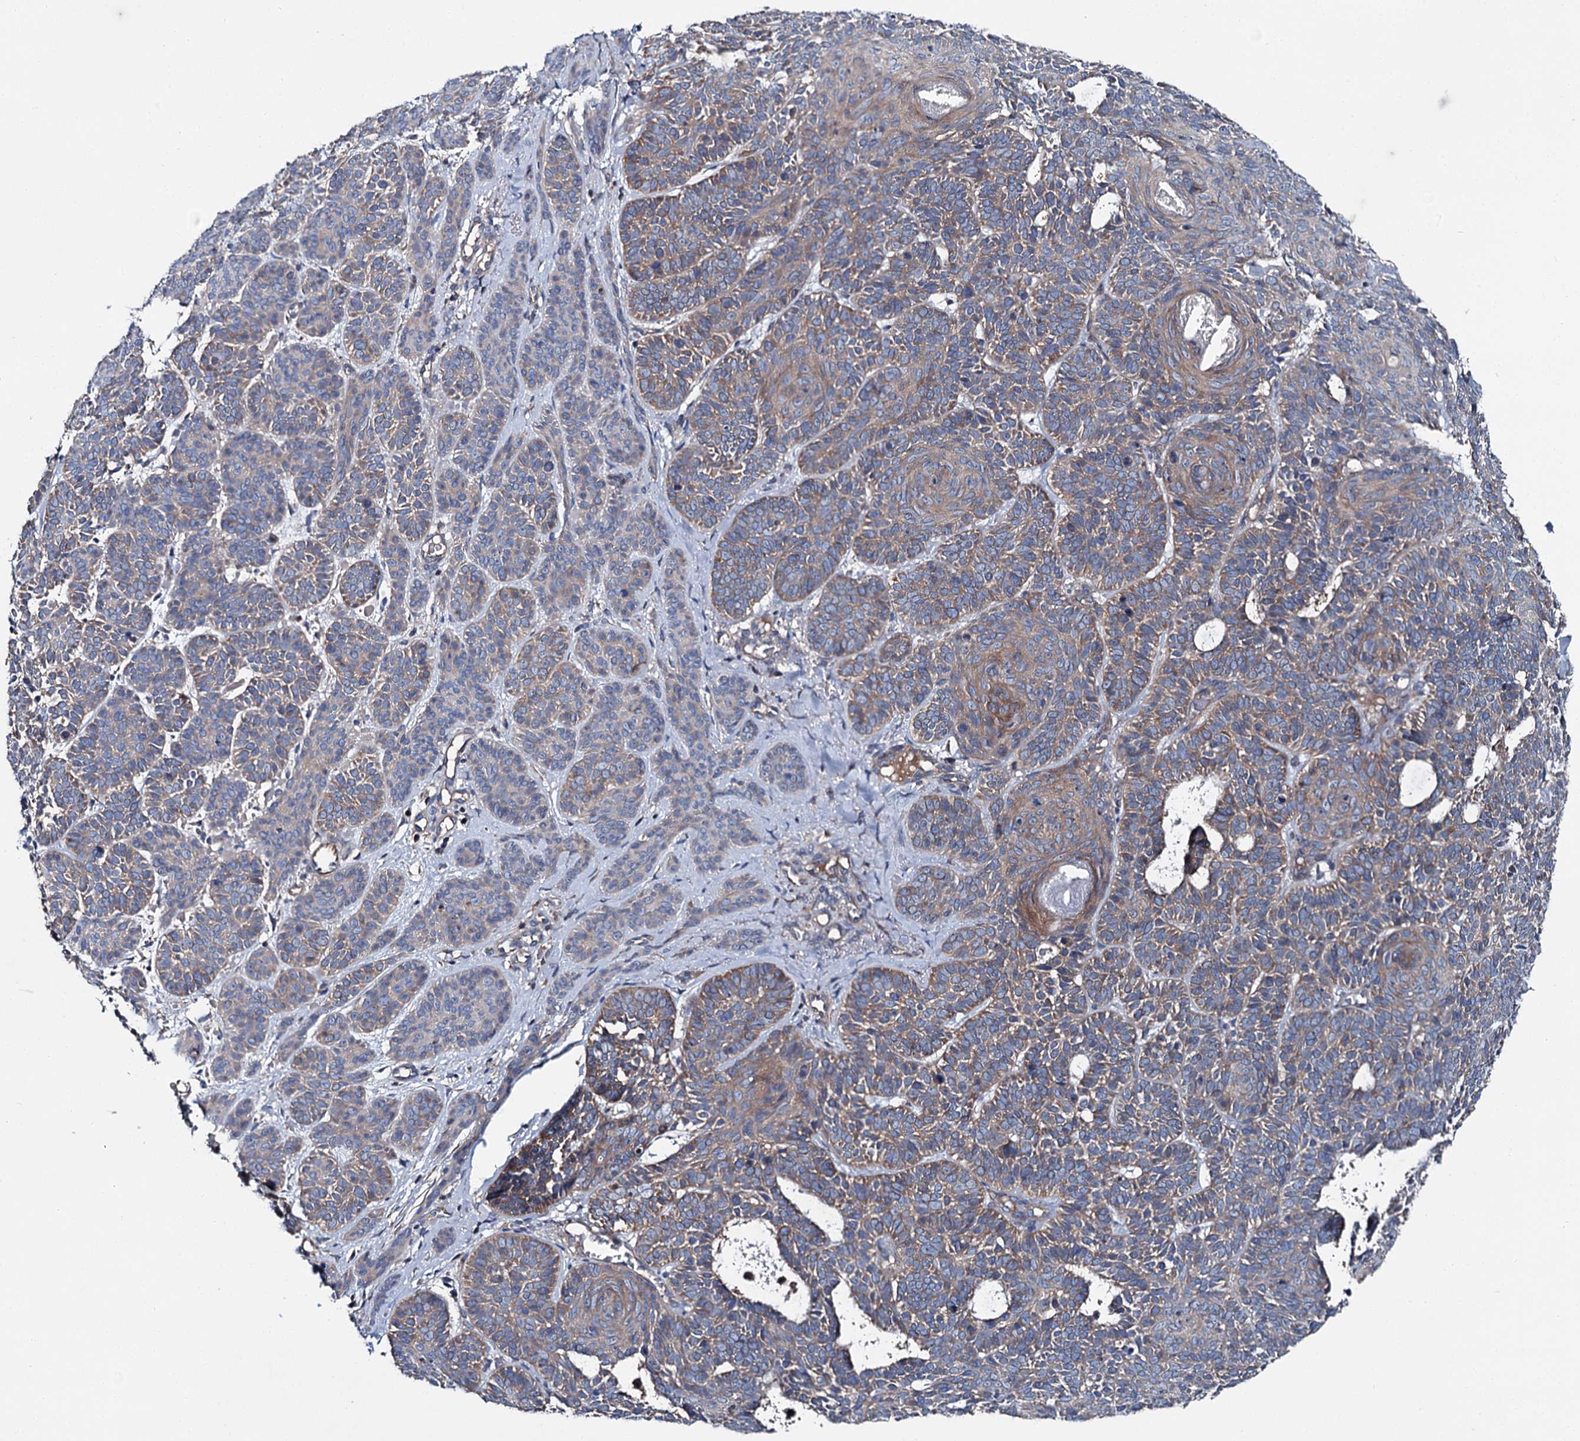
{"staining": {"intensity": "weak", "quantity": ">75%", "location": "cytoplasmic/membranous"}, "tissue": "skin cancer", "cell_type": "Tumor cells", "image_type": "cancer", "snomed": [{"axis": "morphology", "description": "Basal cell carcinoma"}, {"axis": "topography", "description": "Skin"}], "caption": "Approximately >75% of tumor cells in skin cancer (basal cell carcinoma) reveal weak cytoplasmic/membranous protein staining as visualized by brown immunohistochemical staining.", "gene": "SLC22A25", "patient": {"sex": "male", "age": 85}}